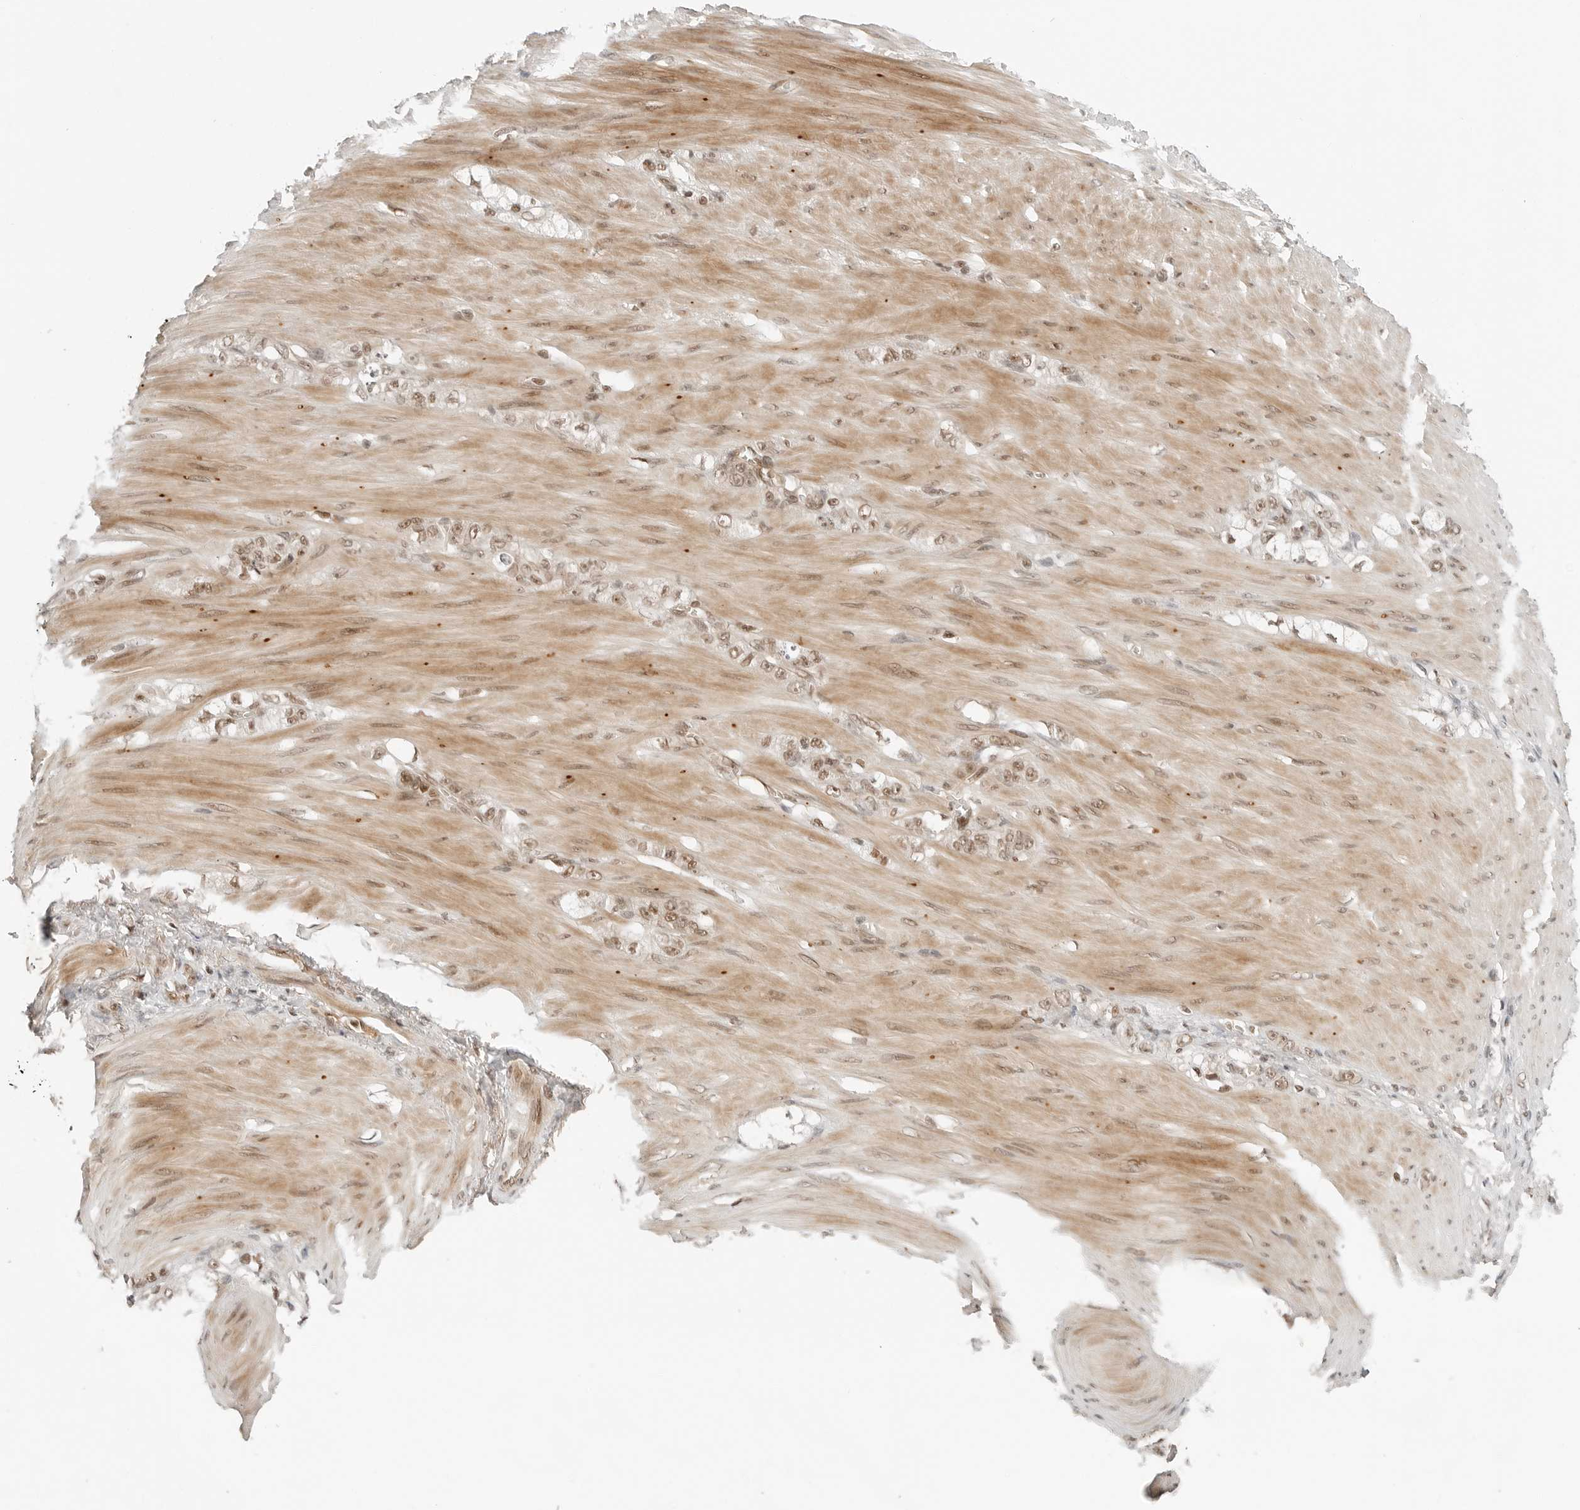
{"staining": {"intensity": "weak", "quantity": ">75%", "location": "nuclear"}, "tissue": "stomach cancer", "cell_type": "Tumor cells", "image_type": "cancer", "snomed": [{"axis": "morphology", "description": "Normal tissue, NOS"}, {"axis": "morphology", "description": "Adenocarcinoma, NOS"}, {"axis": "topography", "description": "Stomach"}], "caption": "Immunohistochemistry (IHC) of human stomach cancer (adenocarcinoma) demonstrates low levels of weak nuclear expression in about >75% of tumor cells.", "gene": "CRTC2", "patient": {"sex": "male", "age": 82}}